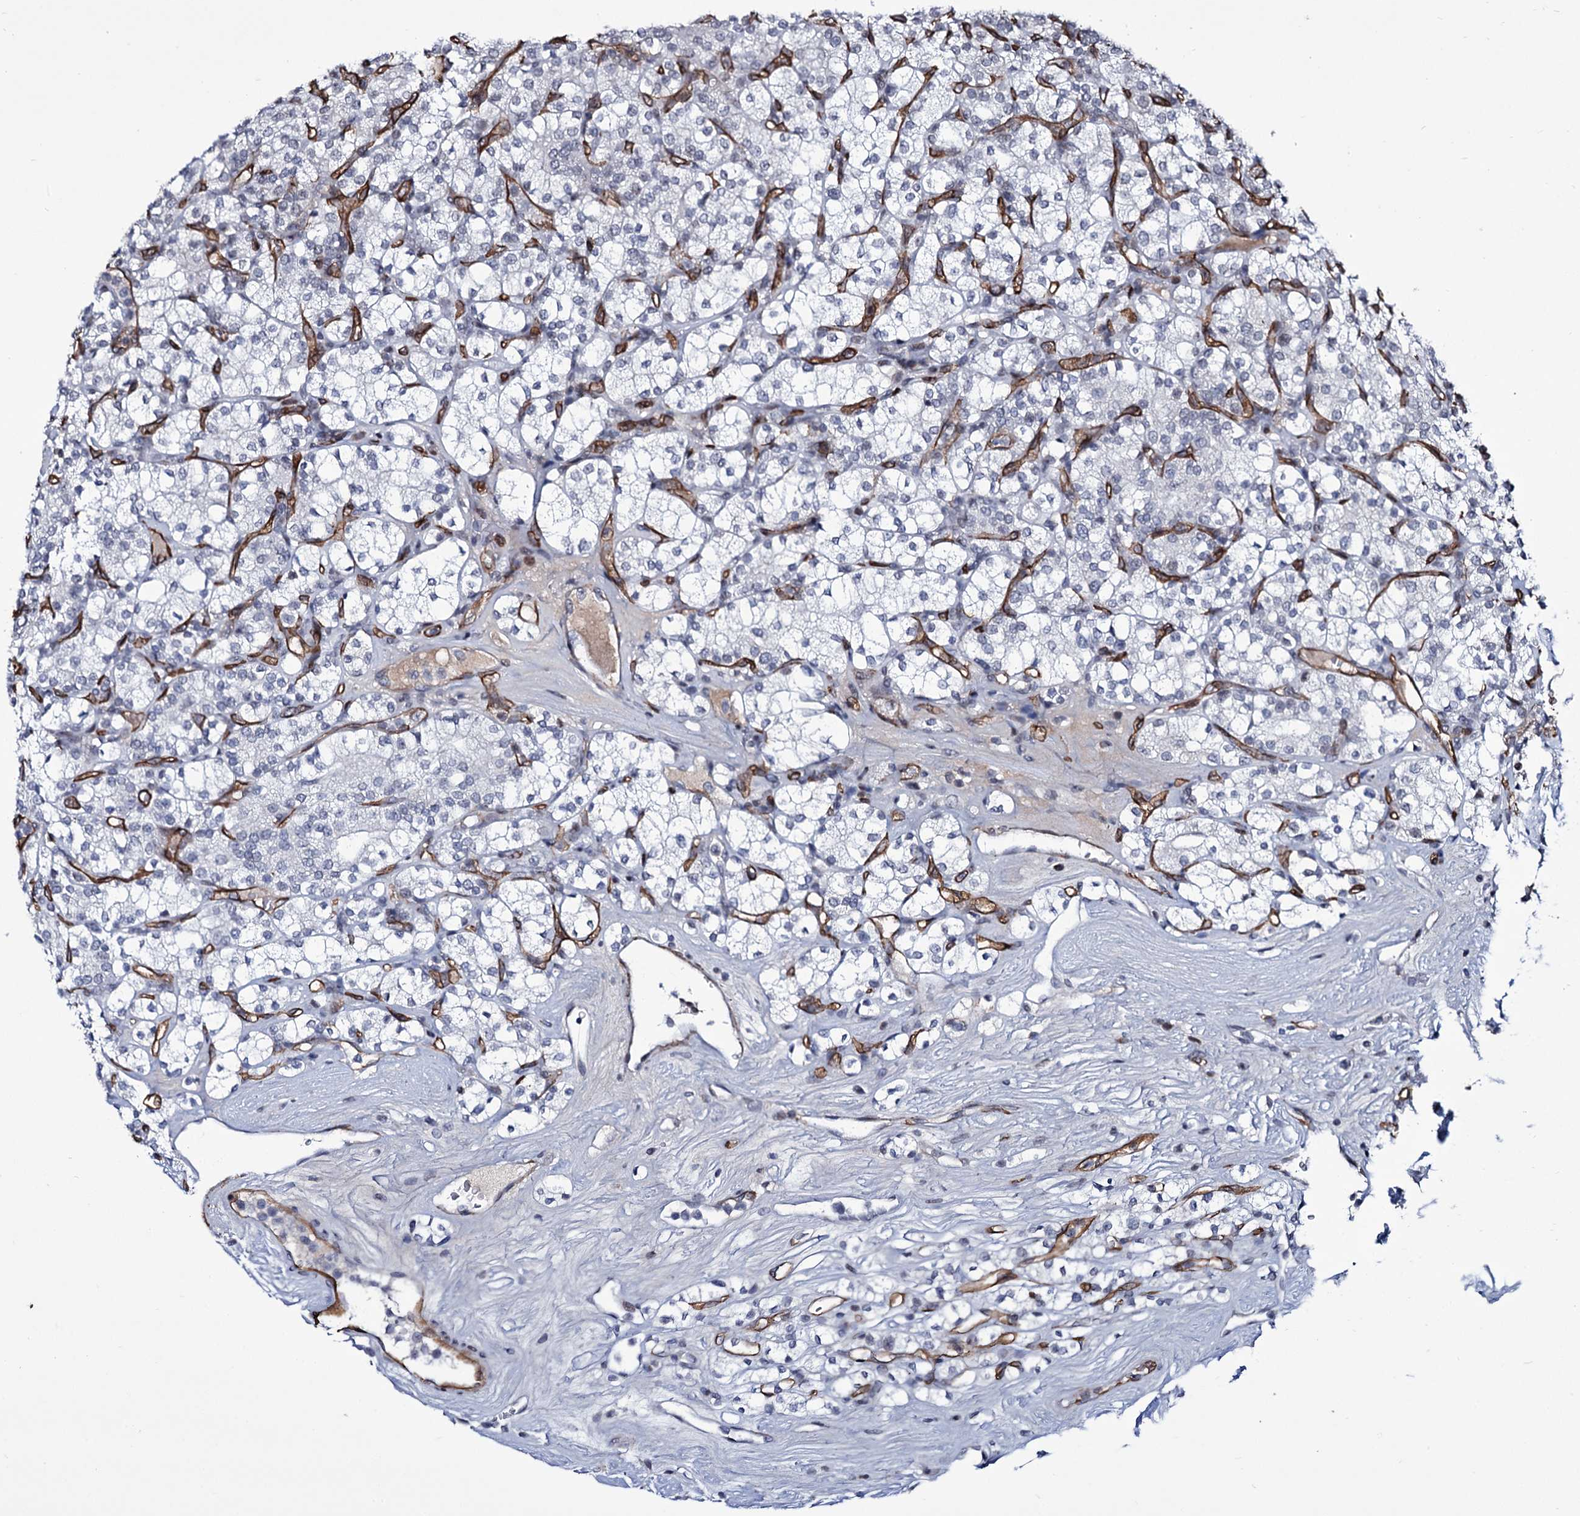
{"staining": {"intensity": "negative", "quantity": "none", "location": "none"}, "tissue": "renal cancer", "cell_type": "Tumor cells", "image_type": "cancer", "snomed": [{"axis": "morphology", "description": "Adenocarcinoma, NOS"}, {"axis": "topography", "description": "Kidney"}], "caption": "Photomicrograph shows no significant protein staining in tumor cells of renal cancer (adenocarcinoma). (Immunohistochemistry (ihc), brightfield microscopy, high magnification).", "gene": "ZC3H12C", "patient": {"sex": "male", "age": 77}}